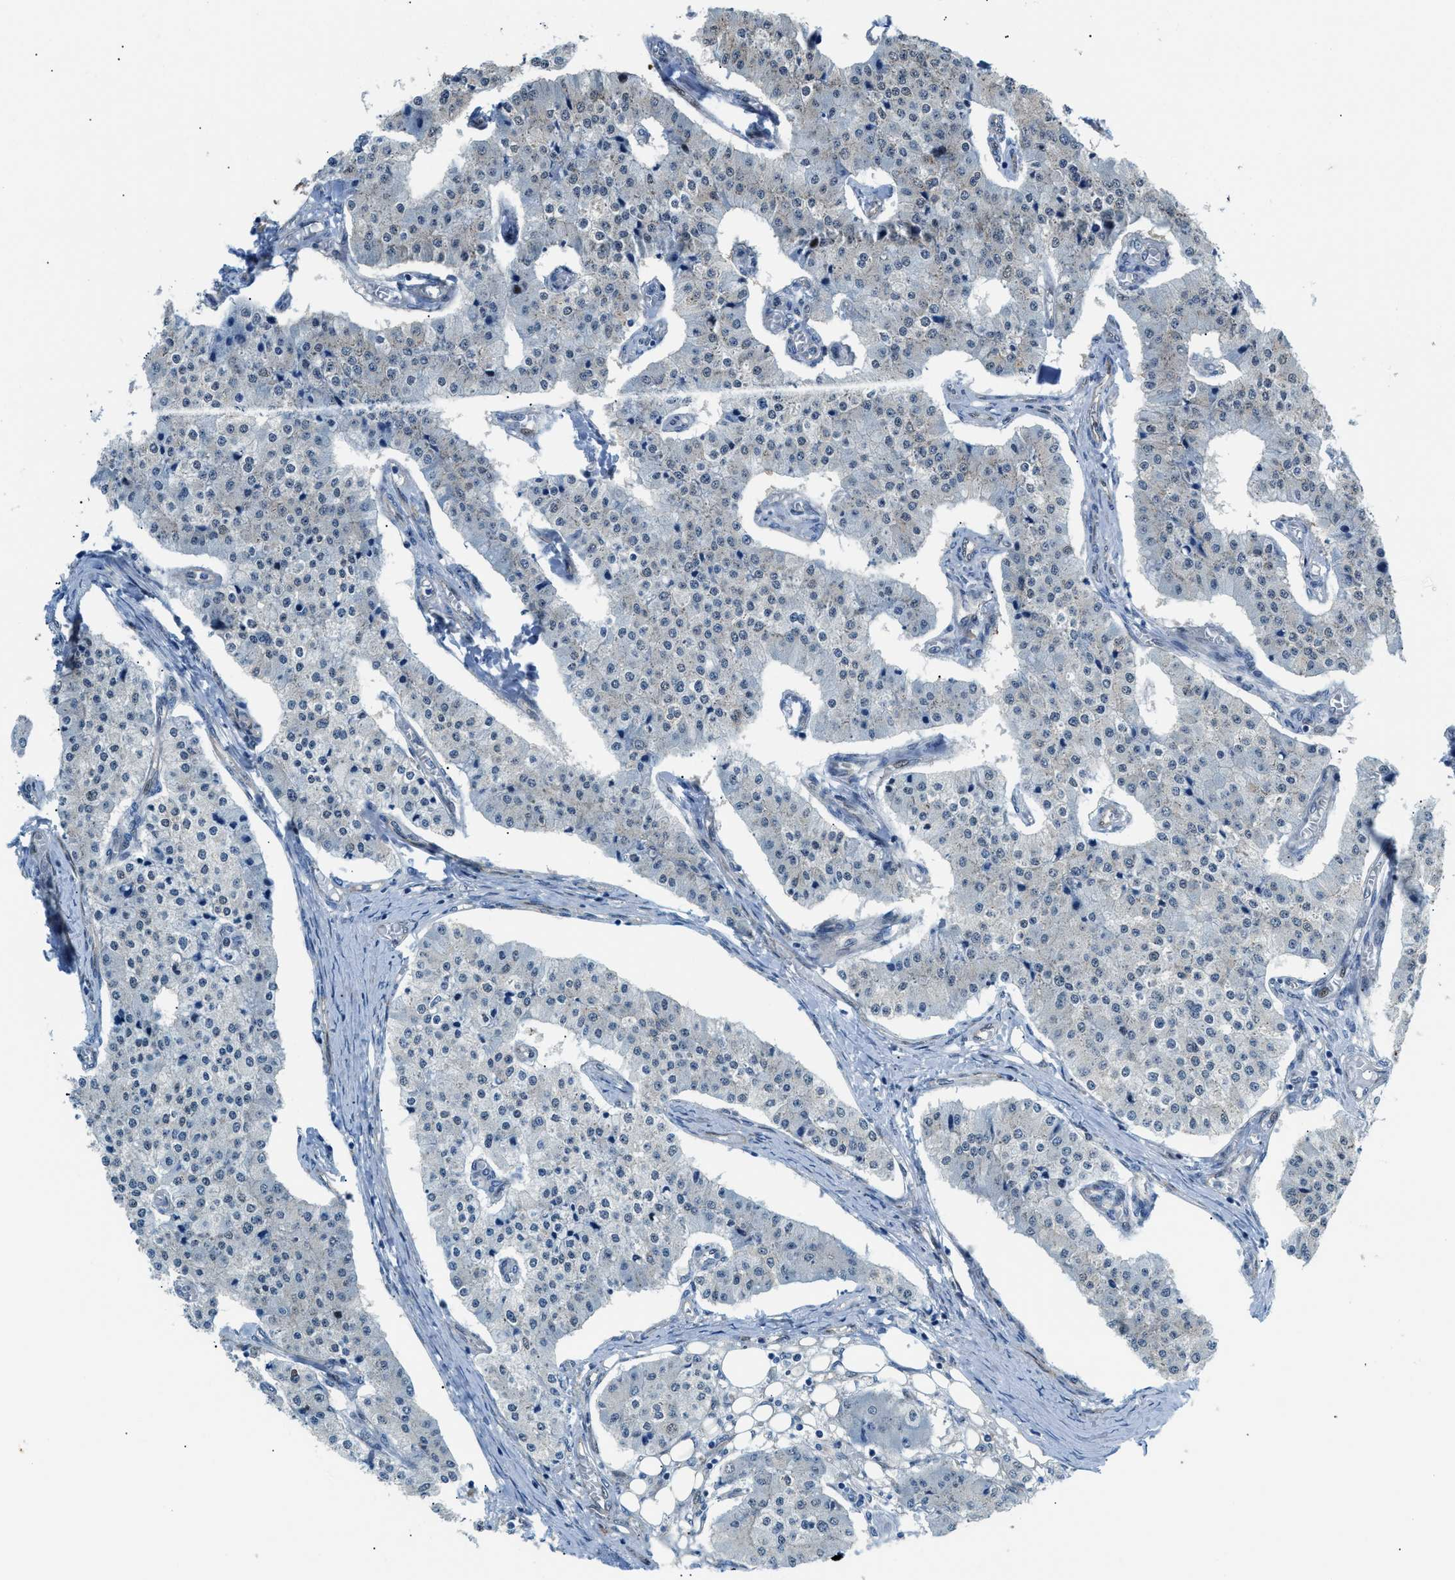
{"staining": {"intensity": "negative", "quantity": "none", "location": "none"}, "tissue": "carcinoid", "cell_type": "Tumor cells", "image_type": "cancer", "snomed": [{"axis": "morphology", "description": "Carcinoid, malignant, NOS"}, {"axis": "topography", "description": "Colon"}], "caption": "This is a image of immunohistochemistry staining of carcinoid (malignant), which shows no expression in tumor cells.", "gene": "YWHAE", "patient": {"sex": "female", "age": 52}}